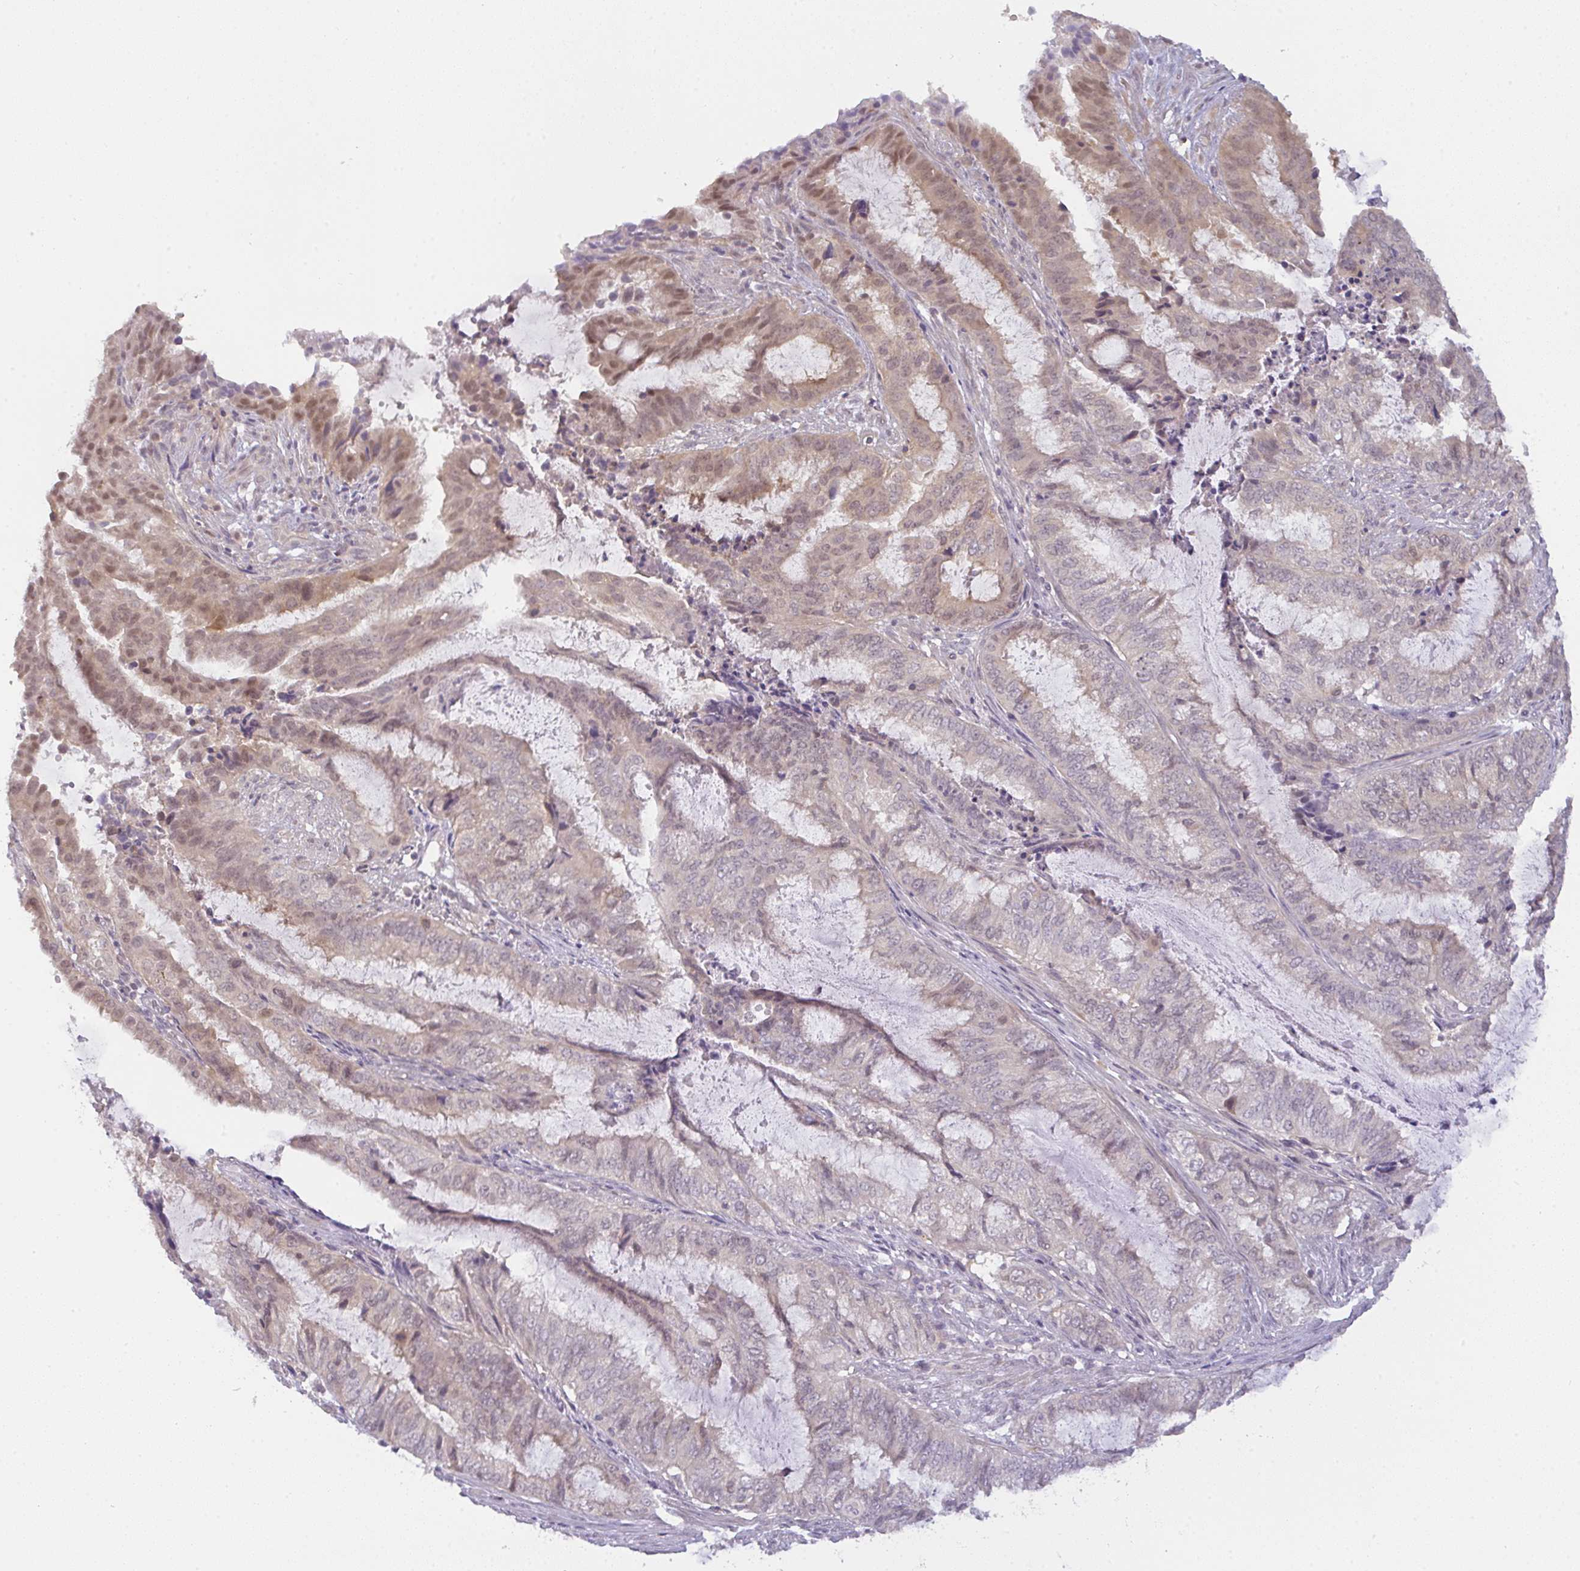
{"staining": {"intensity": "weak", "quantity": "<25%", "location": "cytoplasmic/membranous,nuclear"}, "tissue": "endometrial cancer", "cell_type": "Tumor cells", "image_type": "cancer", "snomed": [{"axis": "morphology", "description": "Adenocarcinoma, NOS"}, {"axis": "topography", "description": "Endometrium"}], "caption": "This is an immunohistochemistry image of endometrial adenocarcinoma. There is no staining in tumor cells.", "gene": "CSE1L", "patient": {"sex": "female", "age": 51}}